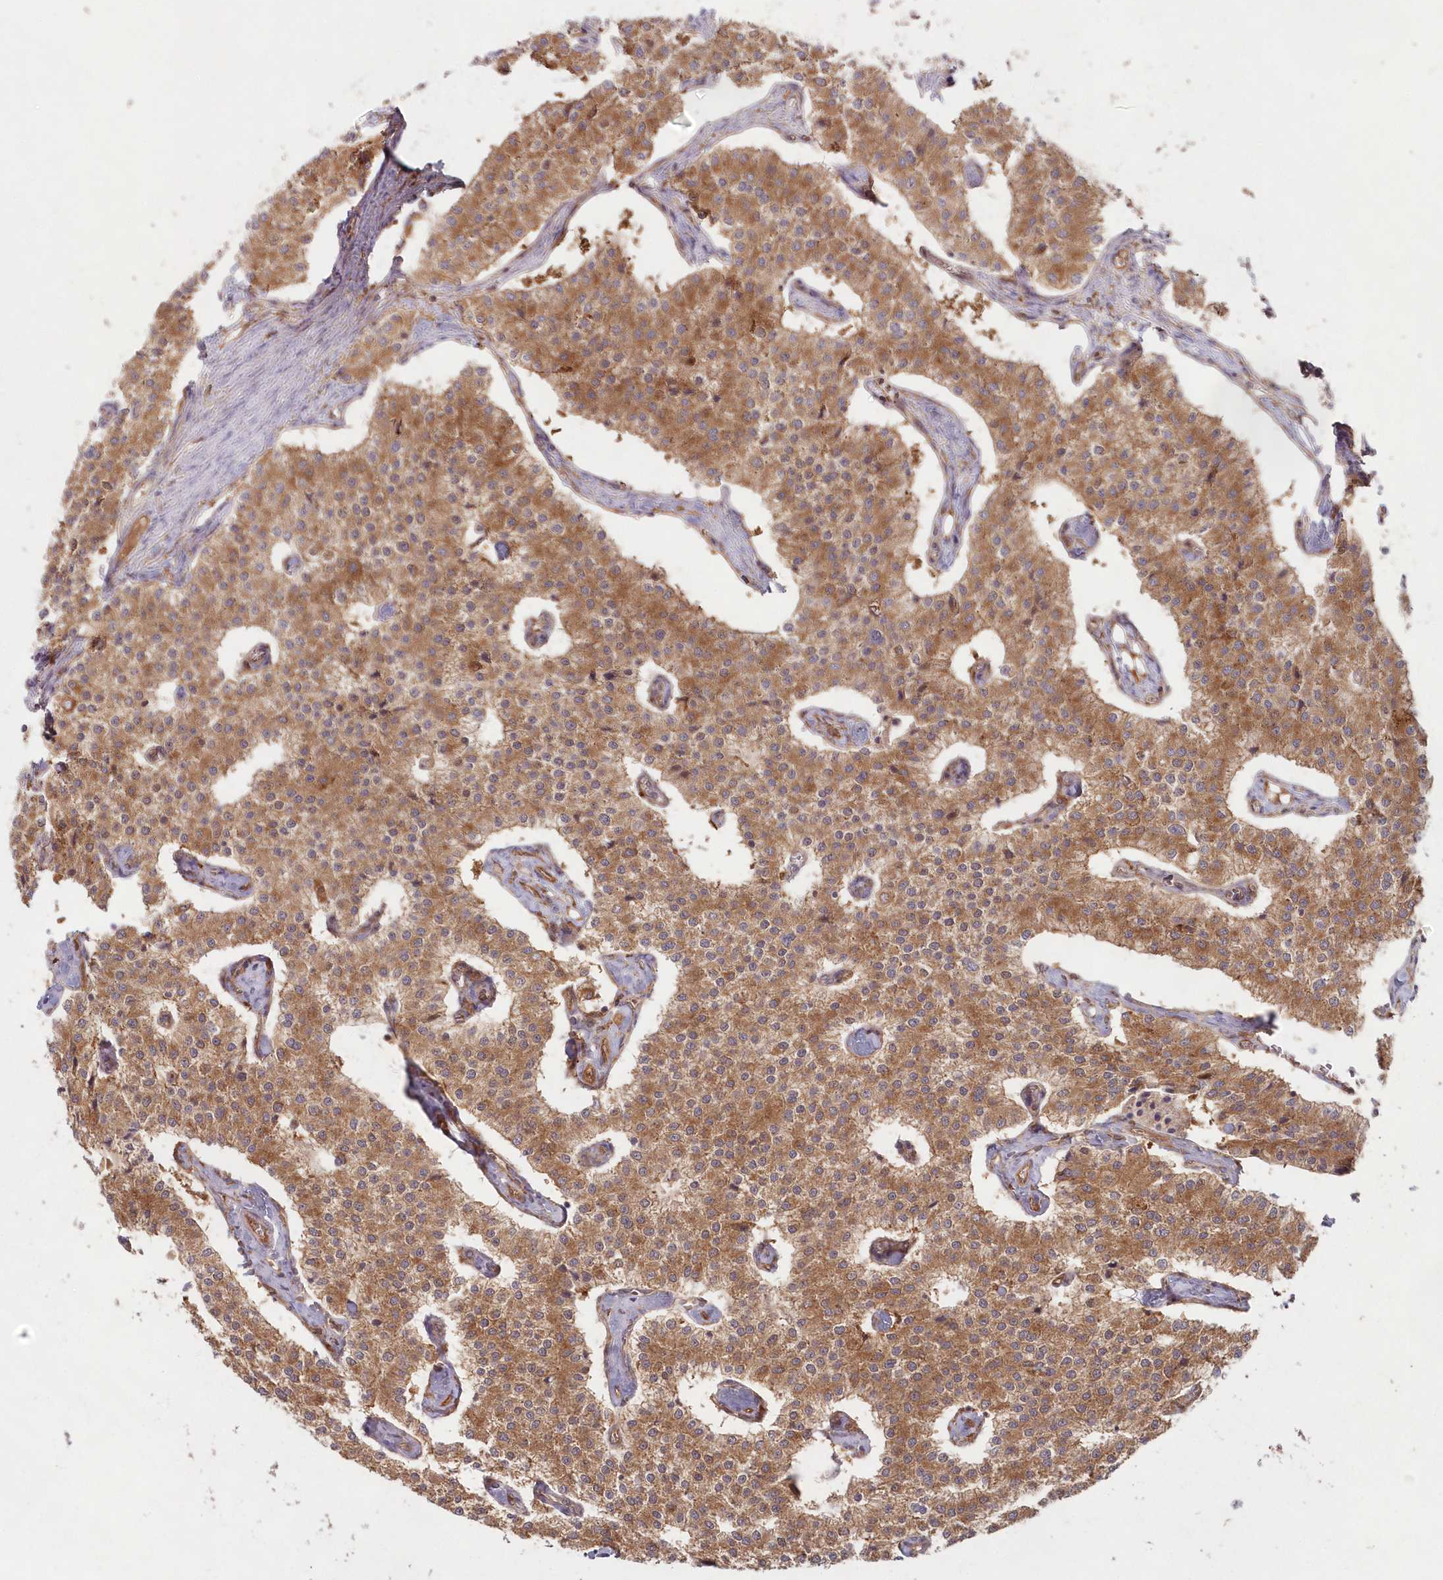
{"staining": {"intensity": "moderate", "quantity": ">75%", "location": "cytoplasmic/membranous"}, "tissue": "carcinoid", "cell_type": "Tumor cells", "image_type": "cancer", "snomed": [{"axis": "morphology", "description": "Carcinoid, malignant, NOS"}, {"axis": "topography", "description": "Colon"}], "caption": "Immunohistochemical staining of carcinoid reveals medium levels of moderate cytoplasmic/membranous protein positivity in about >75% of tumor cells.", "gene": "GBE1", "patient": {"sex": "female", "age": 52}}